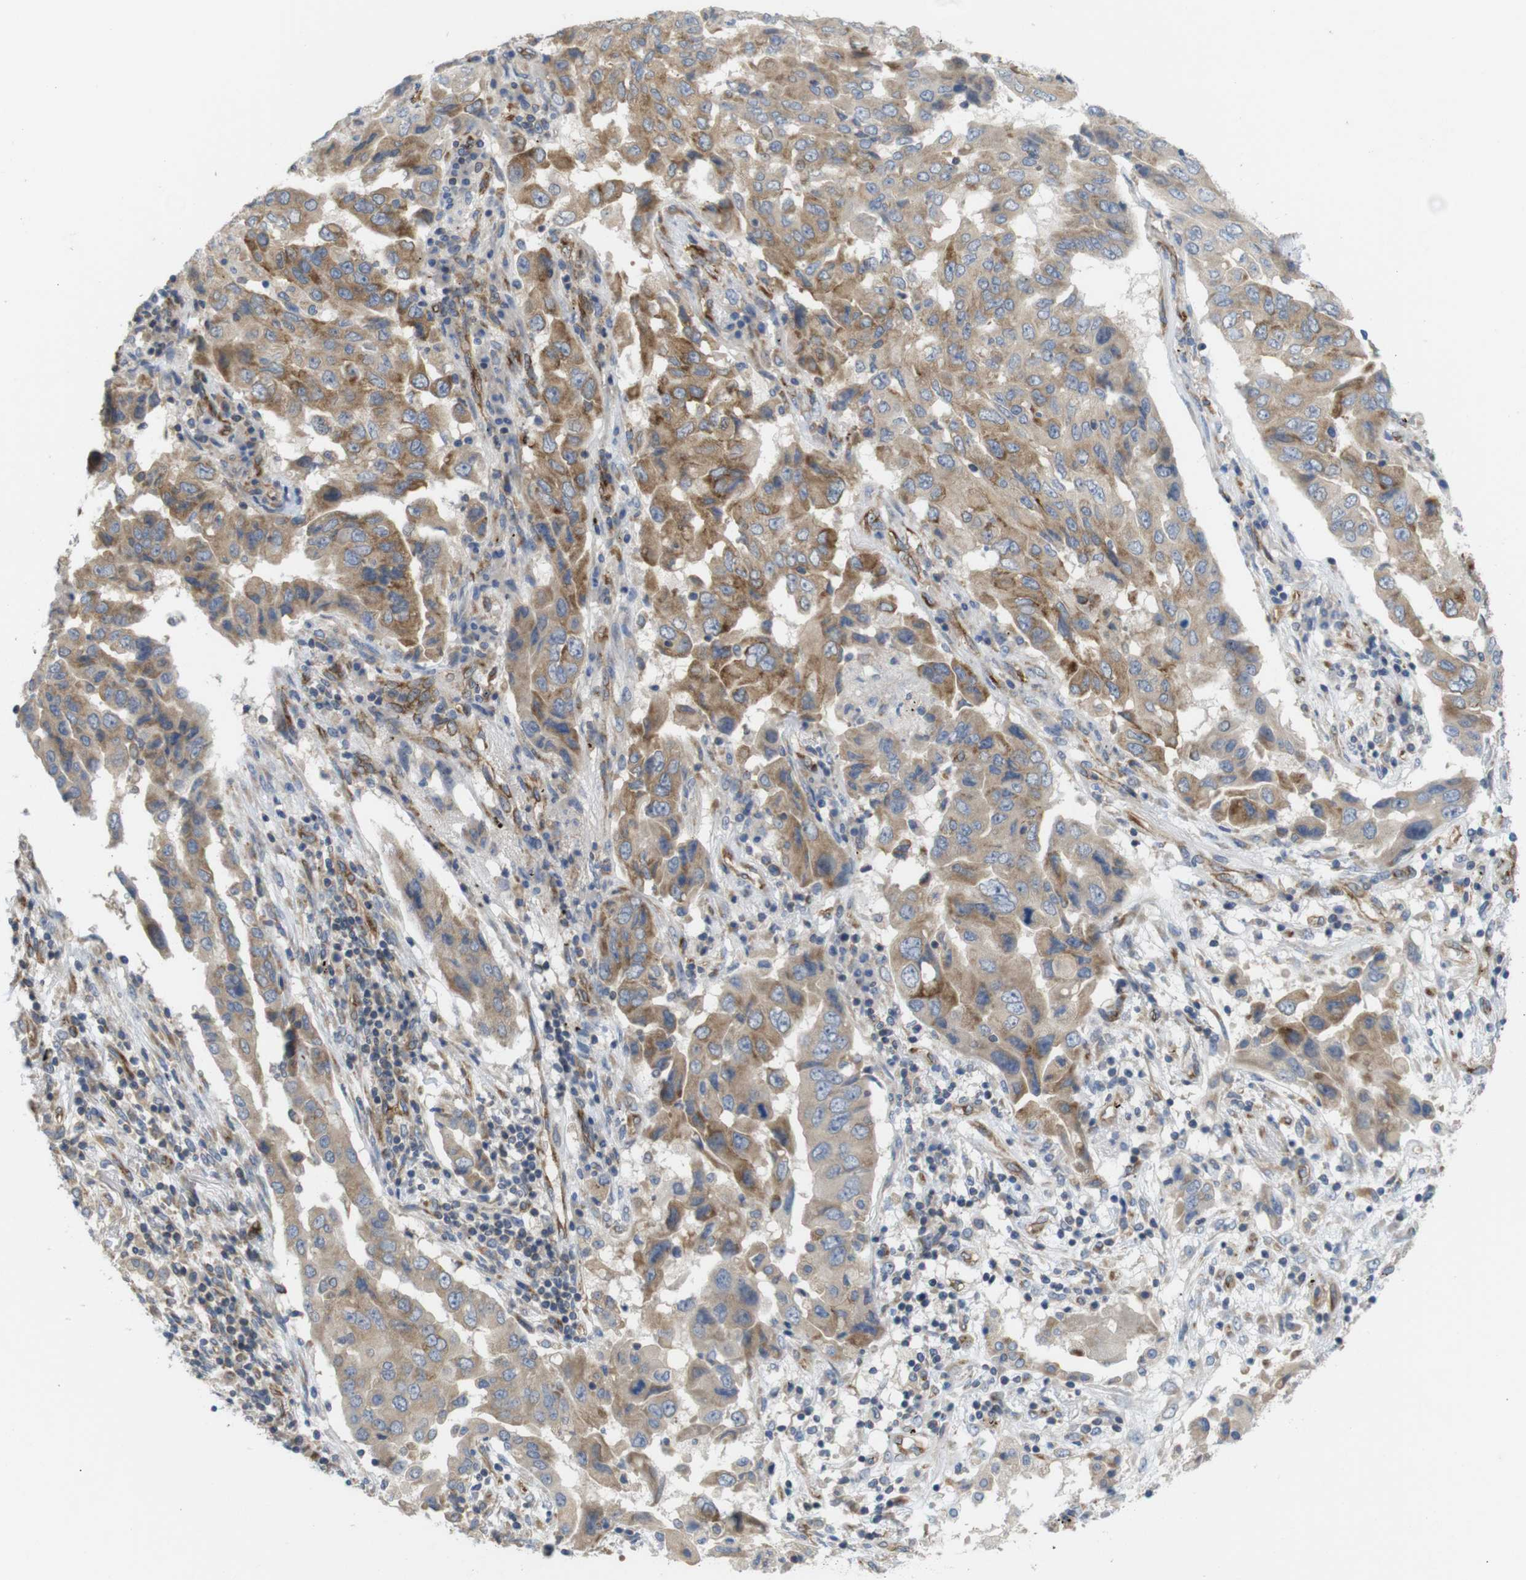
{"staining": {"intensity": "moderate", "quantity": ">75%", "location": "cytoplasmic/membranous"}, "tissue": "lung cancer", "cell_type": "Tumor cells", "image_type": "cancer", "snomed": [{"axis": "morphology", "description": "Adenocarcinoma, NOS"}, {"axis": "topography", "description": "Lung"}], "caption": "Adenocarcinoma (lung) stained with DAB immunohistochemistry (IHC) shows medium levels of moderate cytoplasmic/membranous expression in approximately >75% of tumor cells.", "gene": "PCNX2", "patient": {"sex": "female", "age": 65}}